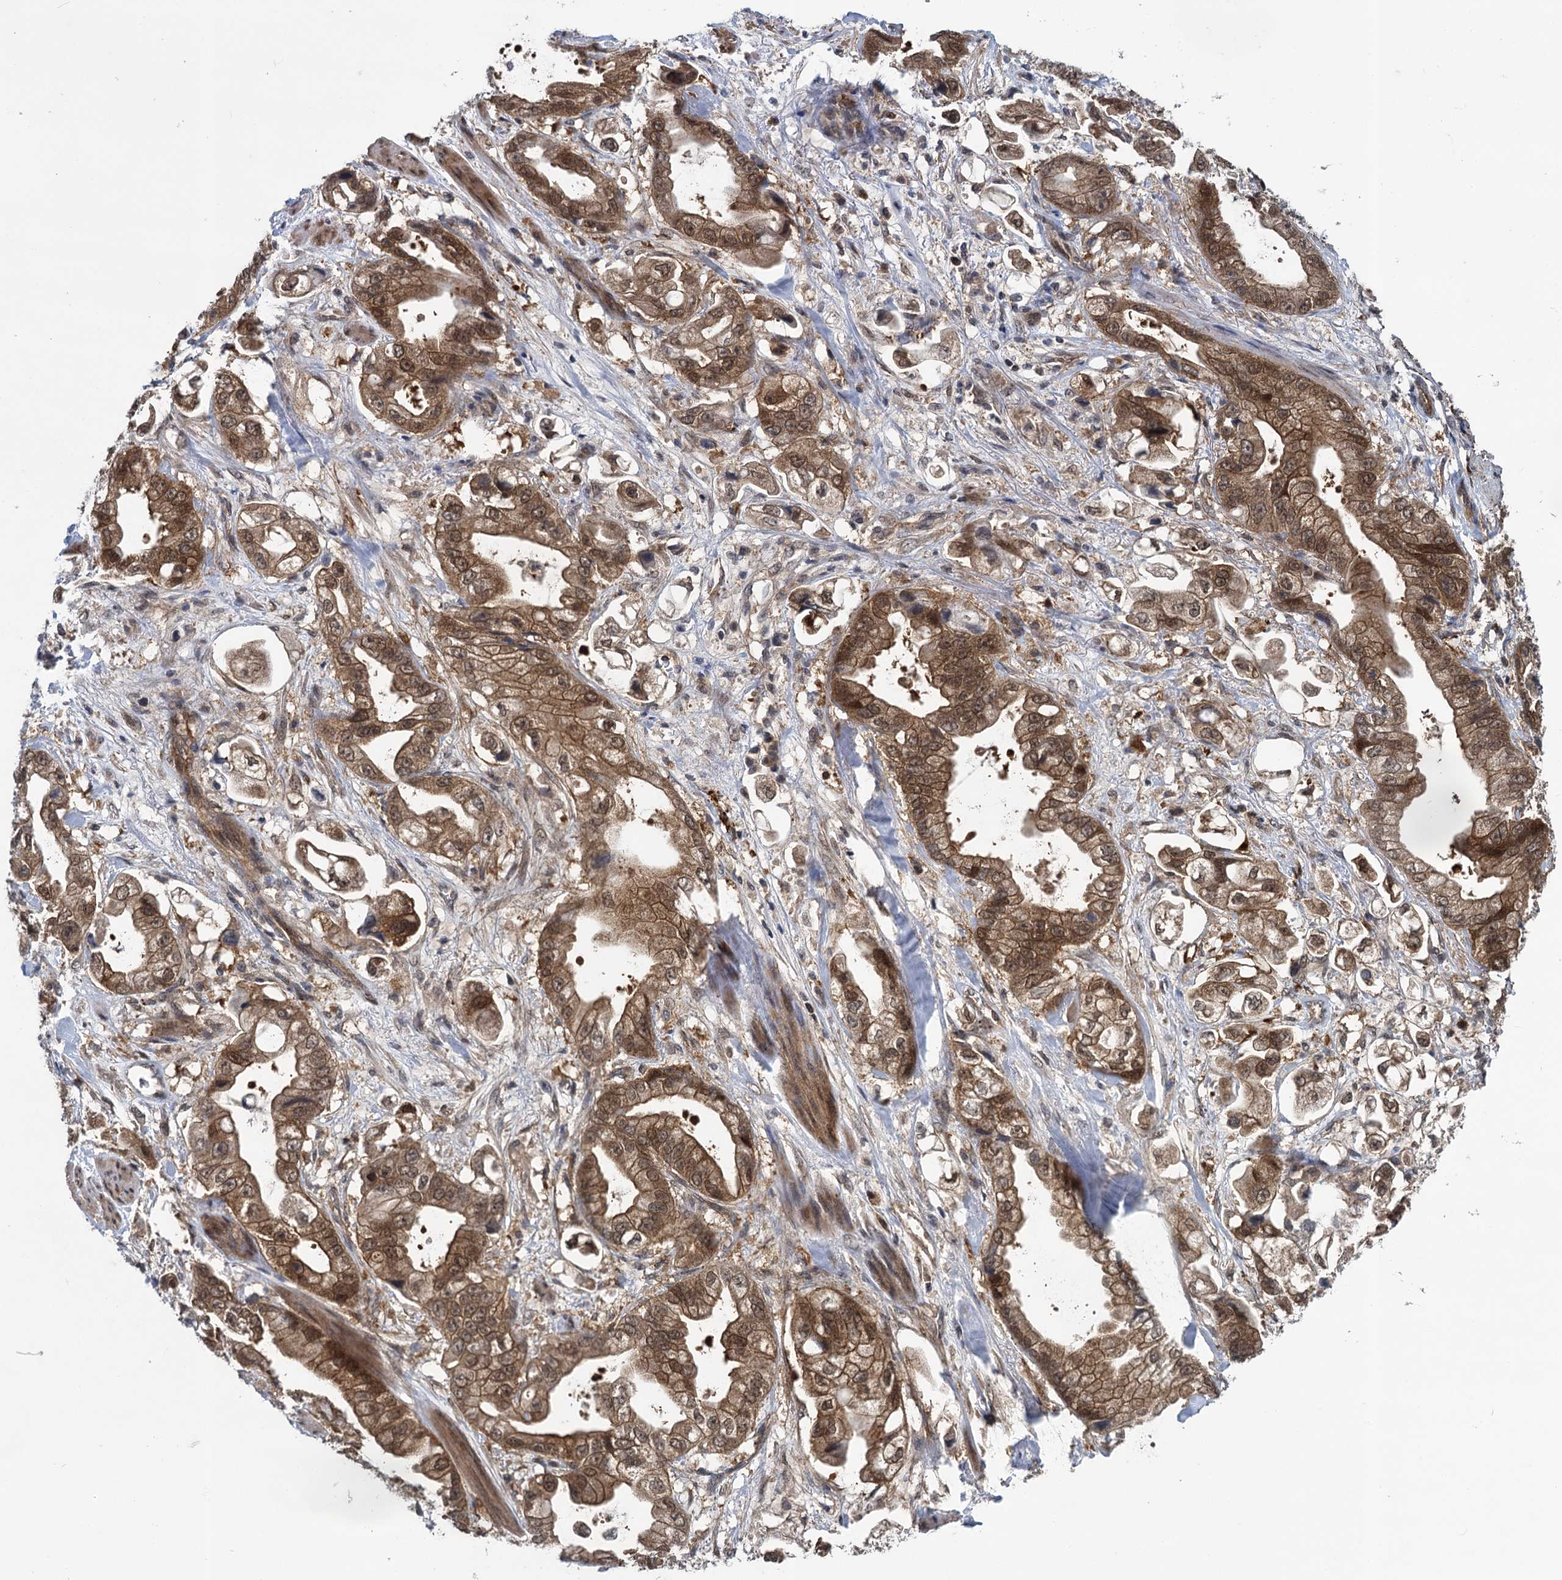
{"staining": {"intensity": "moderate", "quantity": ">75%", "location": "cytoplasmic/membranous,nuclear"}, "tissue": "stomach cancer", "cell_type": "Tumor cells", "image_type": "cancer", "snomed": [{"axis": "morphology", "description": "Adenocarcinoma, NOS"}, {"axis": "topography", "description": "Stomach"}], "caption": "Immunohistochemical staining of adenocarcinoma (stomach) shows medium levels of moderate cytoplasmic/membranous and nuclear positivity in about >75% of tumor cells.", "gene": "GLO1", "patient": {"sex": "male", "age": 62}}